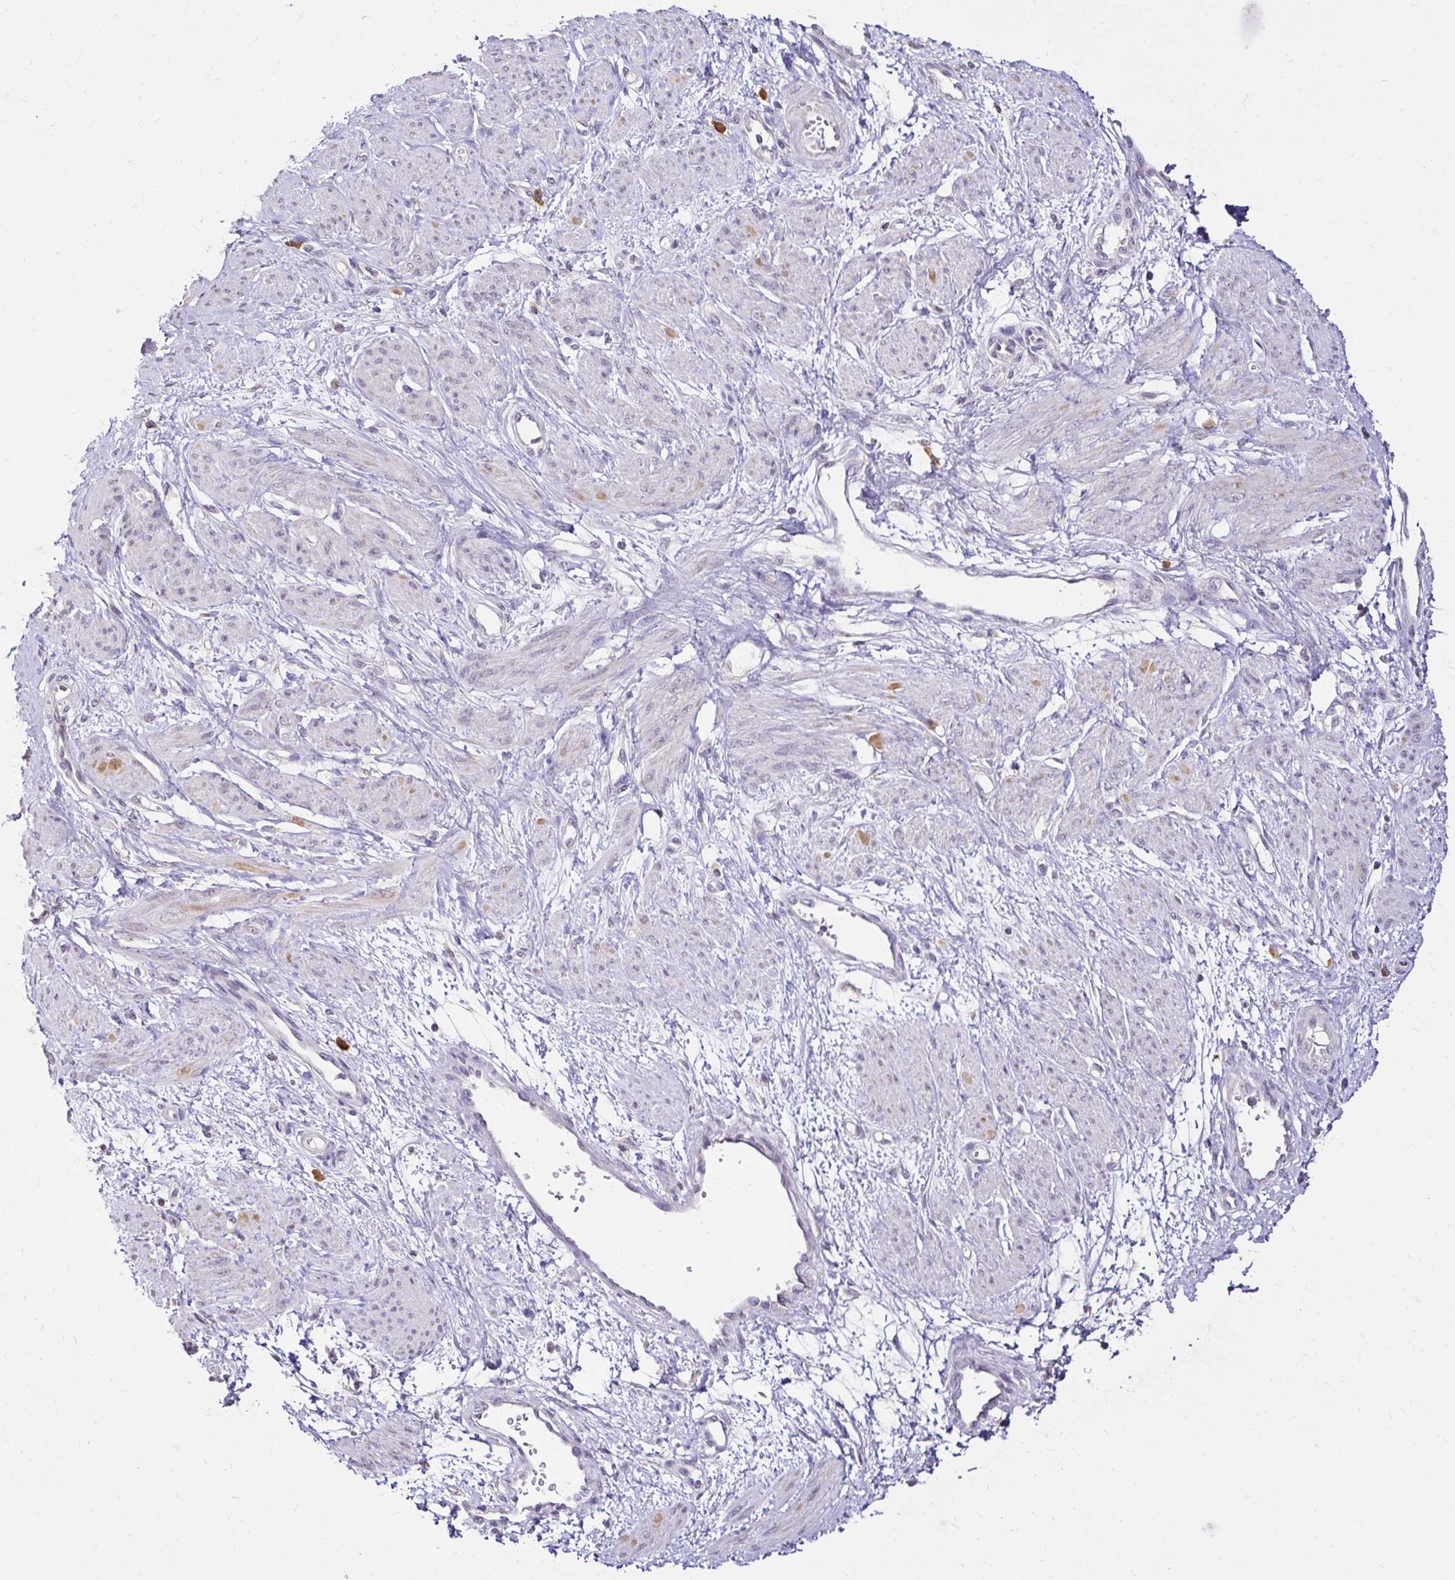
{"staining": {"intensity": "weak", "quantity": "<25%", "location": "cytoplasmic/membranous"}, "tissue": "smooth muscle", "cell_type": "Smooth muscle cells", "image_type": "normal", "snomed": [{"axis": "morphology", "description": "Normal tissue, NOS"}, {"axis": "topography", "description": "Smooth muscle"}, {"axis": "topography", "description": "Uterus"}], "caption": "There is no significant positivity in smooth muscle cells of smooth muscle. (Stains: DAB (3,3'-diaminobenzidine) IHC with hematoxylin counter stain, Microscopy: brightfield microscopy at high magnification).", "gene": "KIAA1210", "patient": {"sex": "female", "age": 39}}